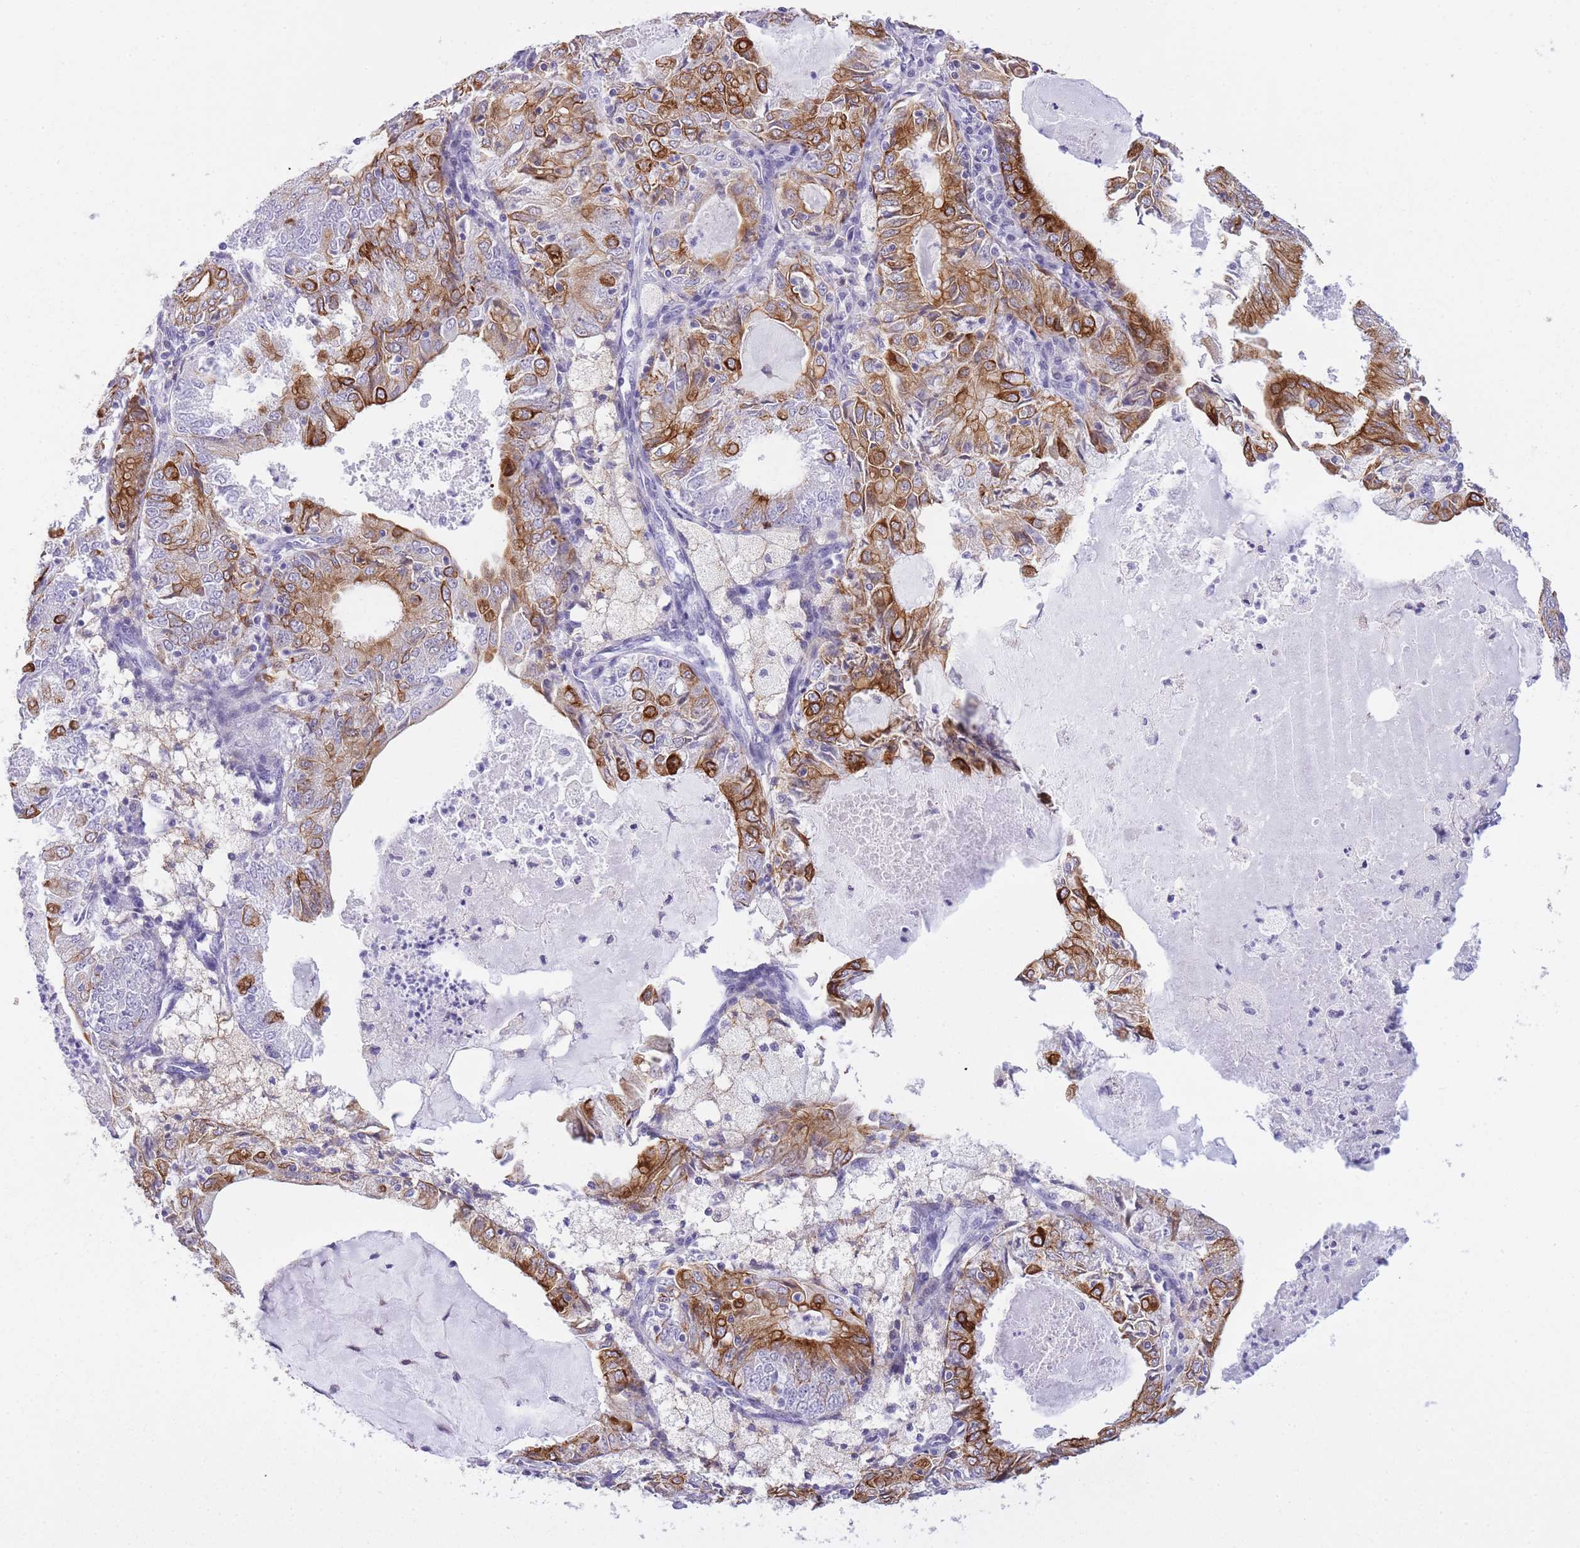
{"staining": {"intensity": "strong", "quantity": ">75%", "location": "cytoplasmic/membranous"}, "tissue": "endometrial cancer", "cell_type": "Tumor cells", "image_type": "cancer", "snomed": [{"axis": "morphology", "description": "Adenocarcinoma, NOS"}, {"axis": "topography", "description": "Endometrium"}], "caption": "Protein expression analysis of adenocarcinoma (endometrial) displays strong cytoplasmic/membranous staining in approximately >75% of tumor cells.", "gene": "RADX", "patient": {"sex": "female", "age": 57}}